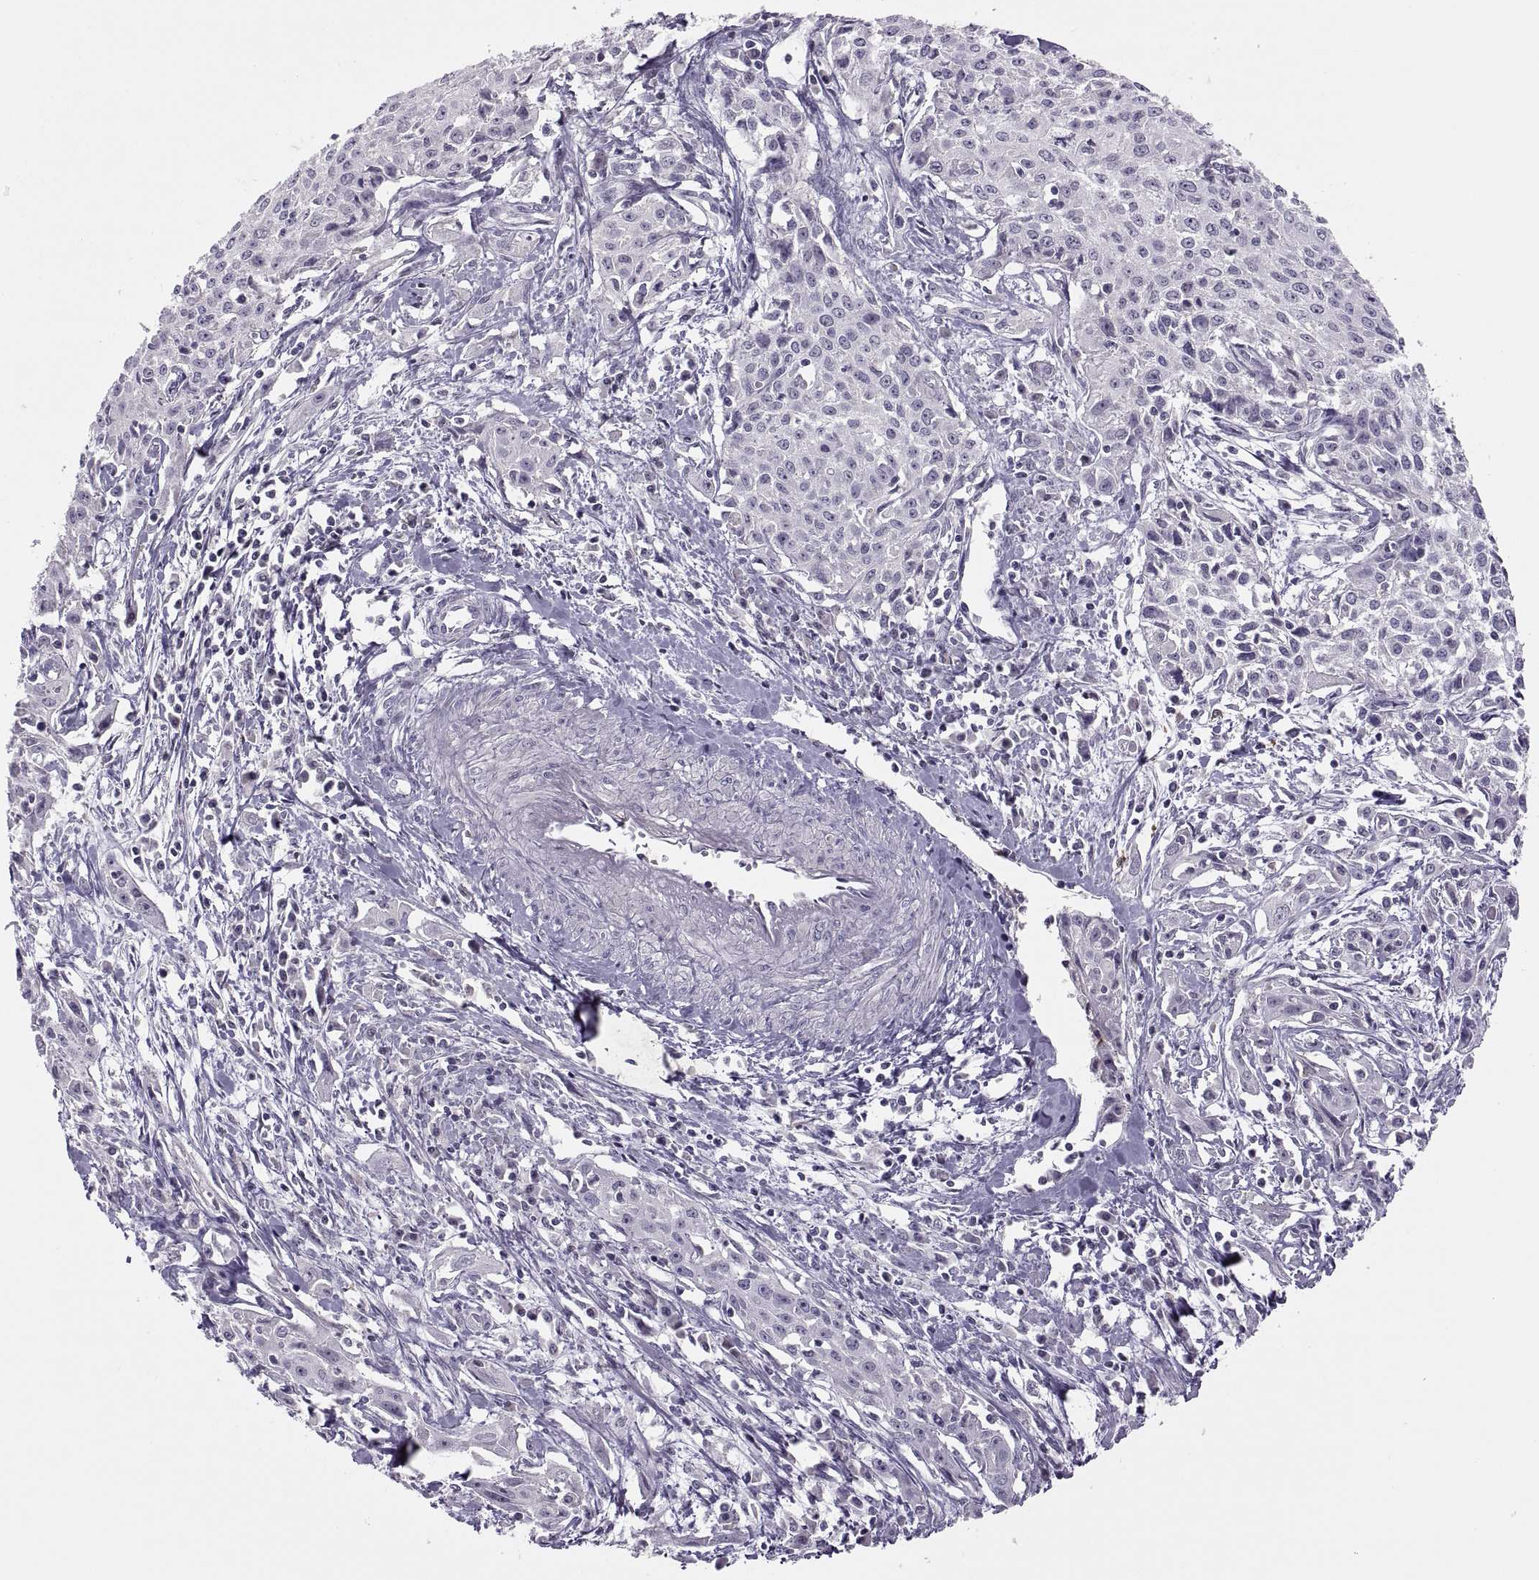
{"staining": {"intensity": "negative", "quantity": "none", "location": "none"}, "tissue": "cervical cancer", "cell_type": "Tumor cells", "image_type": "cancer", "snomed": [{"axis": "morphology", "description": "Squamous cell carcinoma, NOS"}, {"axis": "topography", "description": "Cervix"}], "caption": "The micrograph reveals no staining of tumor cells in cervical cancer (squamous cell carcinoma). (DAB immunohistochemistry, high magnification).", "gene": "CHCT1", "patient": {"sex": "female", "age": 38}}